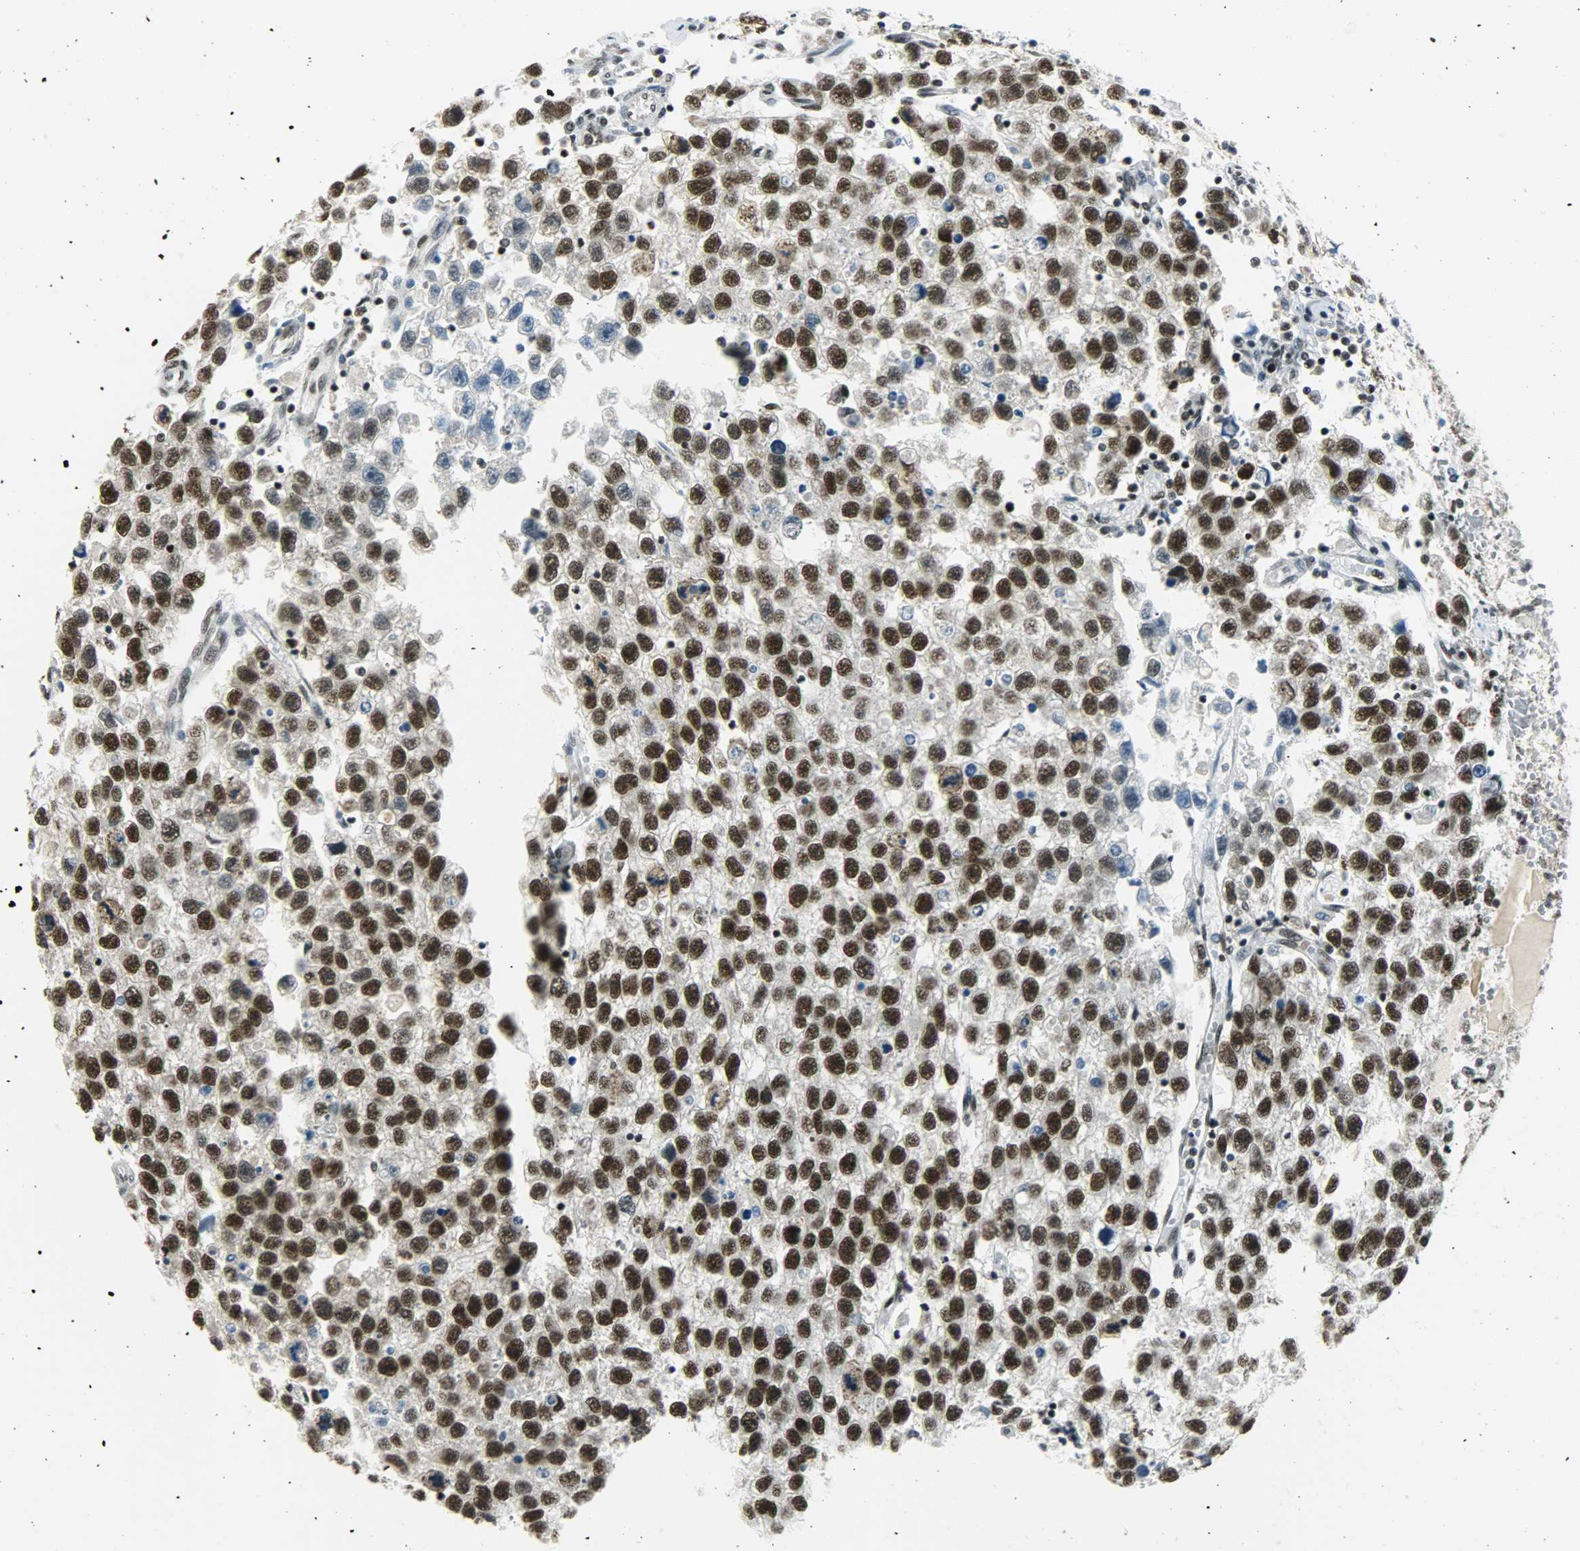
{"staining": {"intensity": "strong", "quantity": ">75%", "location": "nuclear"}, "tissue": "testis cancer", "cell_type": "Tumor cells", "image_type": "cancer", "snomed": [{"axis": "morphology", "description": "Seminoma, NOS"}, {"axis": "topography", "description": "Testis"}], "caption": "IHC staining of seminoma (testis), which shows high levels of strong nuclear staining in about >75% of tumor cells indicating strong nuclear protein expression. The staining was performed using DAB (3,3'-diaminobenzidine) (brown) for protein detection and nuclei were counterstained in hematoxylin (blue).", "gene": "SUGP1", "patient": {"sex": "male", "age": 33}}